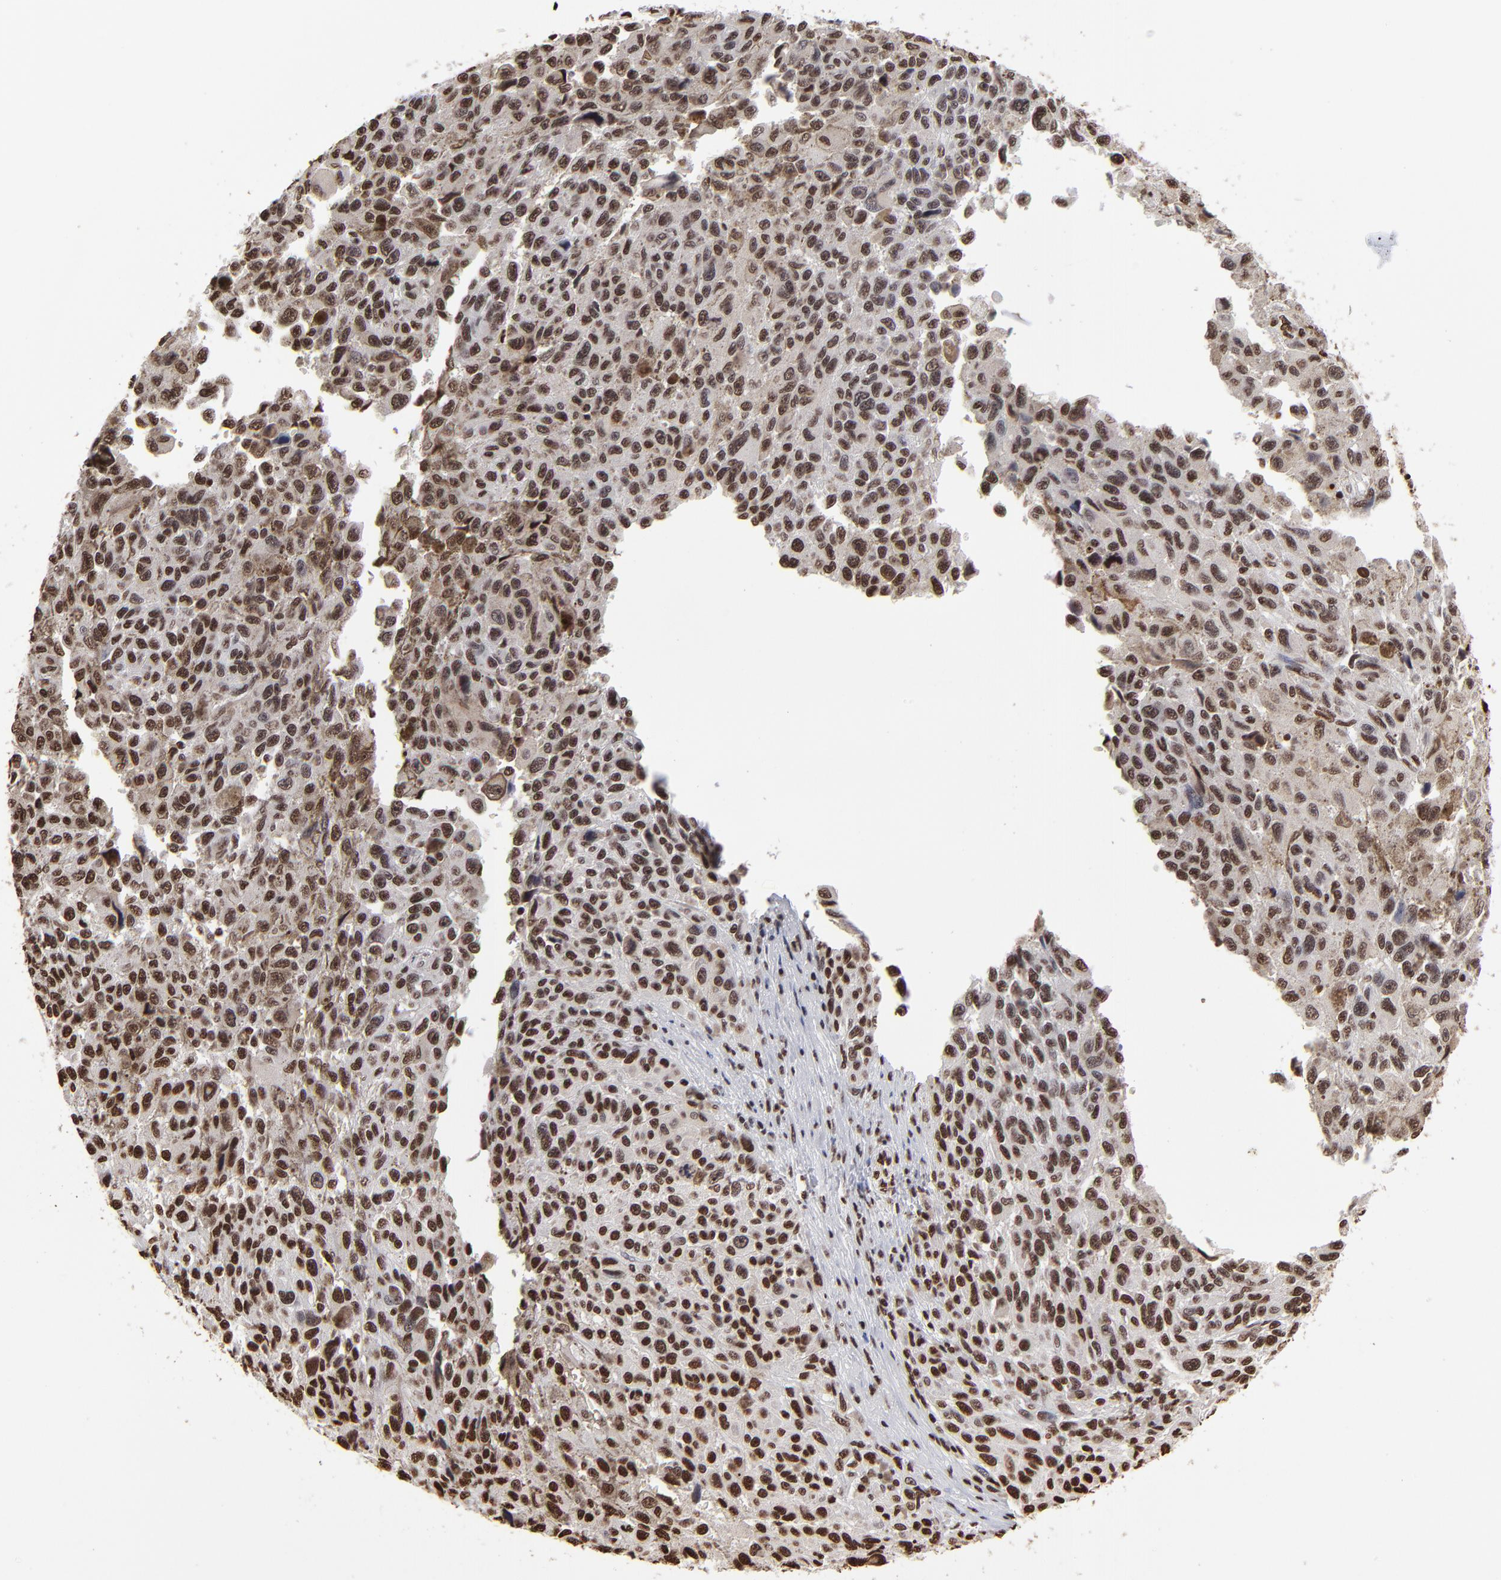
{"staining": {"intensity": "strong", "quantity": ">75%", "location": "nuclear"}, "tissue": "melanoma", "cell_type": "Tumor cells", "image_type": "cancer", "snomed": [{"axis": "morphology", "description": "Malignant melanoma, NOS"}, {"axis": "topography", "description": "Skin"}], "caption": "The photomicrograph demonstrates a brown stain indicating the presence of a protein in the nuclear of tumor cells in melanoma.", "gene": "ZNF544", "patient": {"sex": "male", "age": 81}}